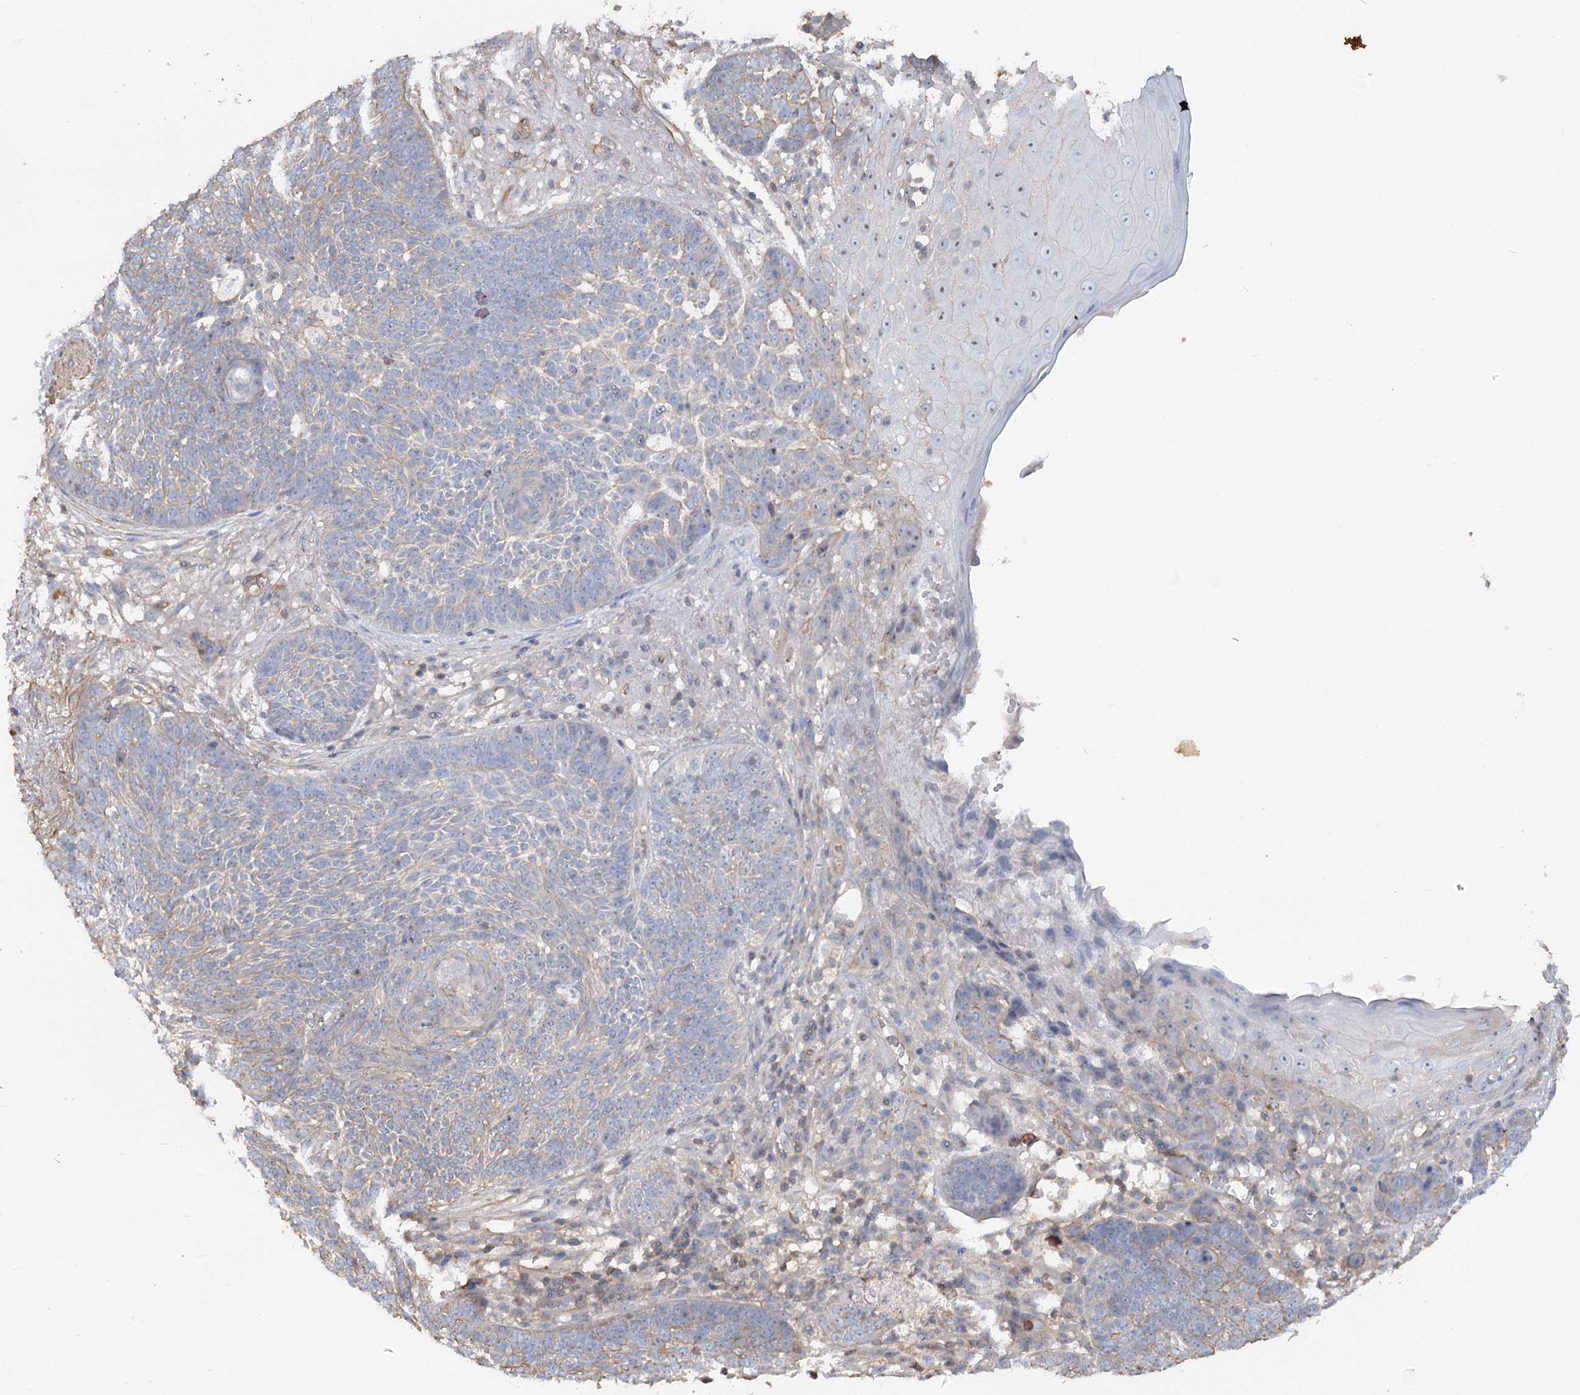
{"staining": {"intensity": "weak", "quantity": "<25%", "location": "cytoplasmic/membranous"}, "tissue": "skin cancer", "cell_type": "Tumor cells", "image_type": "cancer", "snomed": [{"axis": "morphology", "description": "Normal tissue, NOS"}, {"axis": "morphology", "description": "Basal cell carcinoma"}, {"axis": "topography", "description": "Skin"}], "caption": "High magnification brightfield microscopy of skin cancer stained with DAB (3,3'-diaminobenzidine) (brown) and counterstained with hematoxylin (blue): tumor cells show no significant staining.", "gene": "WDR36", "patient": {"sex": "male", "age": 64}}